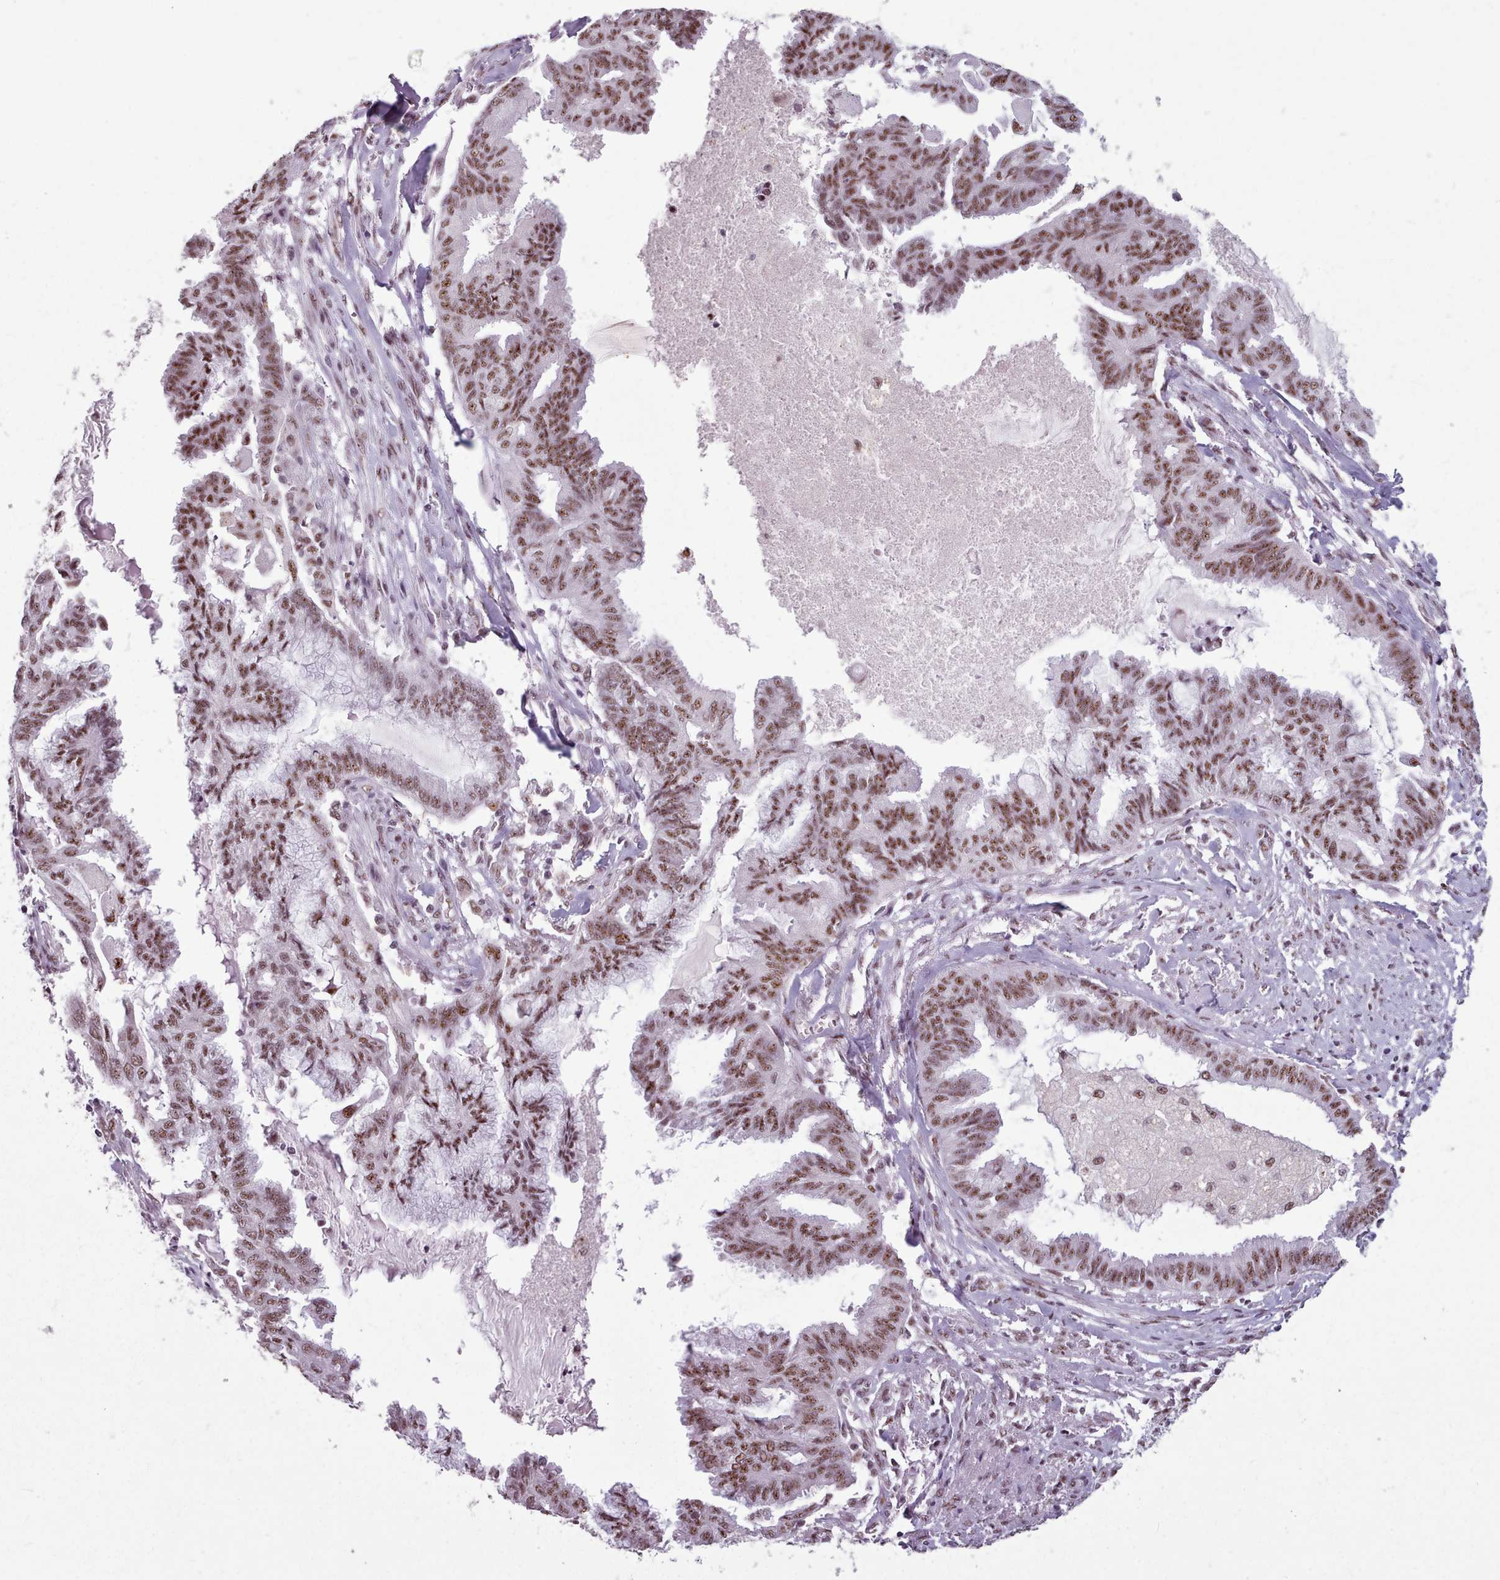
{"staining": {"intensity": "moderate", "quantity": ">75%", "location": "nuclear"}, "tissue": "endometrial cancer", "cell_type": "Tumor cells", "image_type": "cancer", "snomed": [{"axis": "morphology", "description": "Adenocarcinoma, NOS"}, {"axis": "topography", "description": "Endometrium"}], "caption": "Moderate nuclear protein expression is seen in approximately >75% of tumor cells in endometrial cancer (adenocarcinoma). Nuclei are stained in blue.", "gene": "SRRM1", "patient": {"sex": "female", "age": 86}}